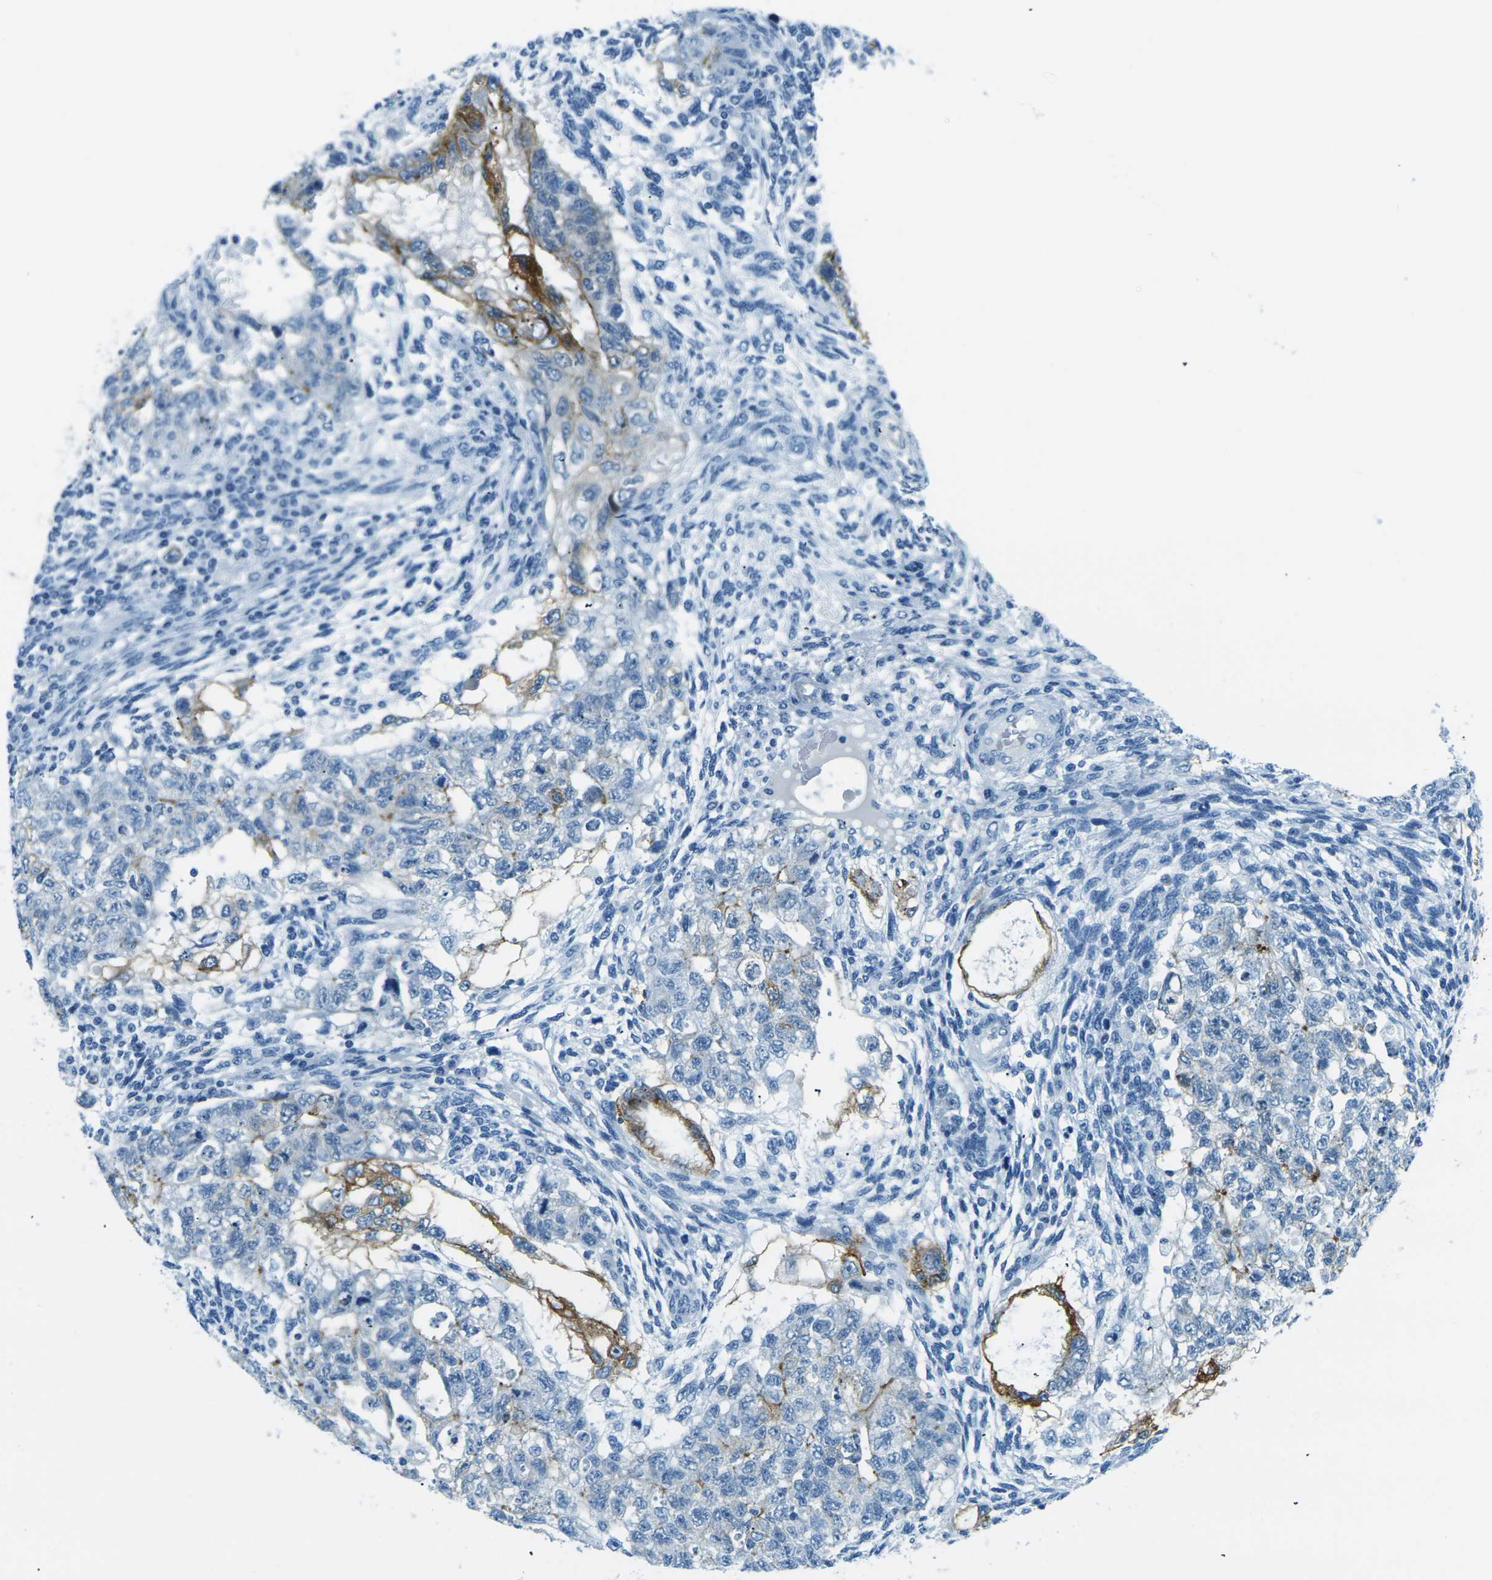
{"staining": {"intensity": "moderate", "quantity": "<25%", "location": "cytoplasmic/membranous"}, "tissue": "testis cancer", "cell_type": "Tumor cells", "image_type": "cancer", "snomed": [{"axis": "morphology", "description": "Normal tissue, NOS"}, {"axis": "morphology", "description": "Carcinoma, Embryonal, NOS"}, {"axis": "topography", "description": "Testis"}], "caption": "IHC (DAB (3,3'-diaminobenzidine)) staining of testis cancer (embryonal carcinoma) demonstrates moderate cytoplasmic/membranous protein staining in about <25% of tumor cells.", "gene": "OCLN", "patient": {"sex": "male", "age": 36}}